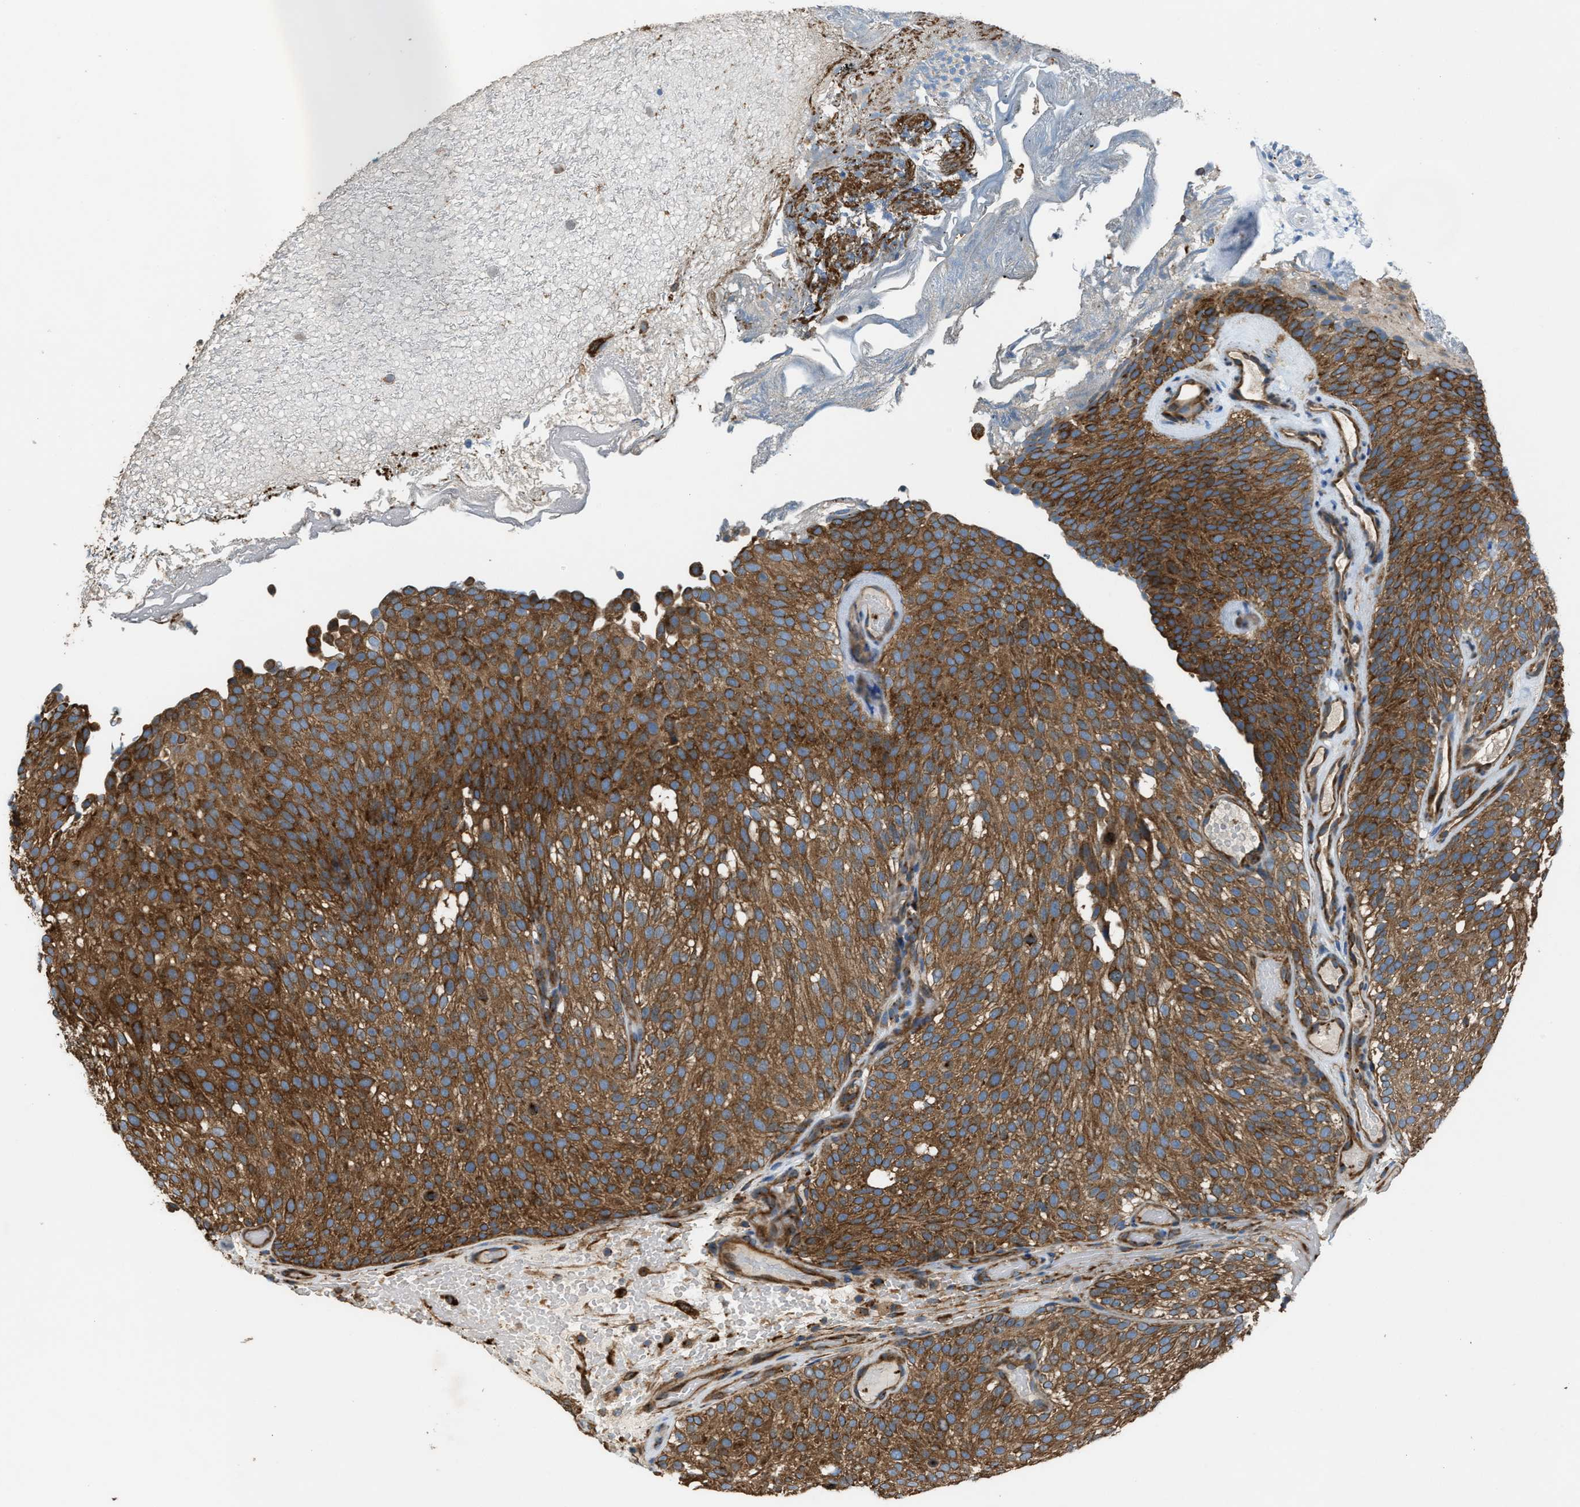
{"staining": {"intensity": "strong", "quantity": ">75%", "location": "cytoplasmic/membranous"}, "tissue": "urothelial cancer", "cell_type": "Tumor cells", "image_type": "cancer", "snomed": [{"axis": "morphology", "description": "Urothelial carcinoma, Low grade"}, {"axis": "topography", "description": "Urinary bladder"}], "caption": "Urothelial cancer stained with immunohistochemistry reveals strong cytoplasmic/membranous expression in approximately >75% of tumor cells.", "gene": "TRPC1", "patient": {"sex": "male", "age": 78}}